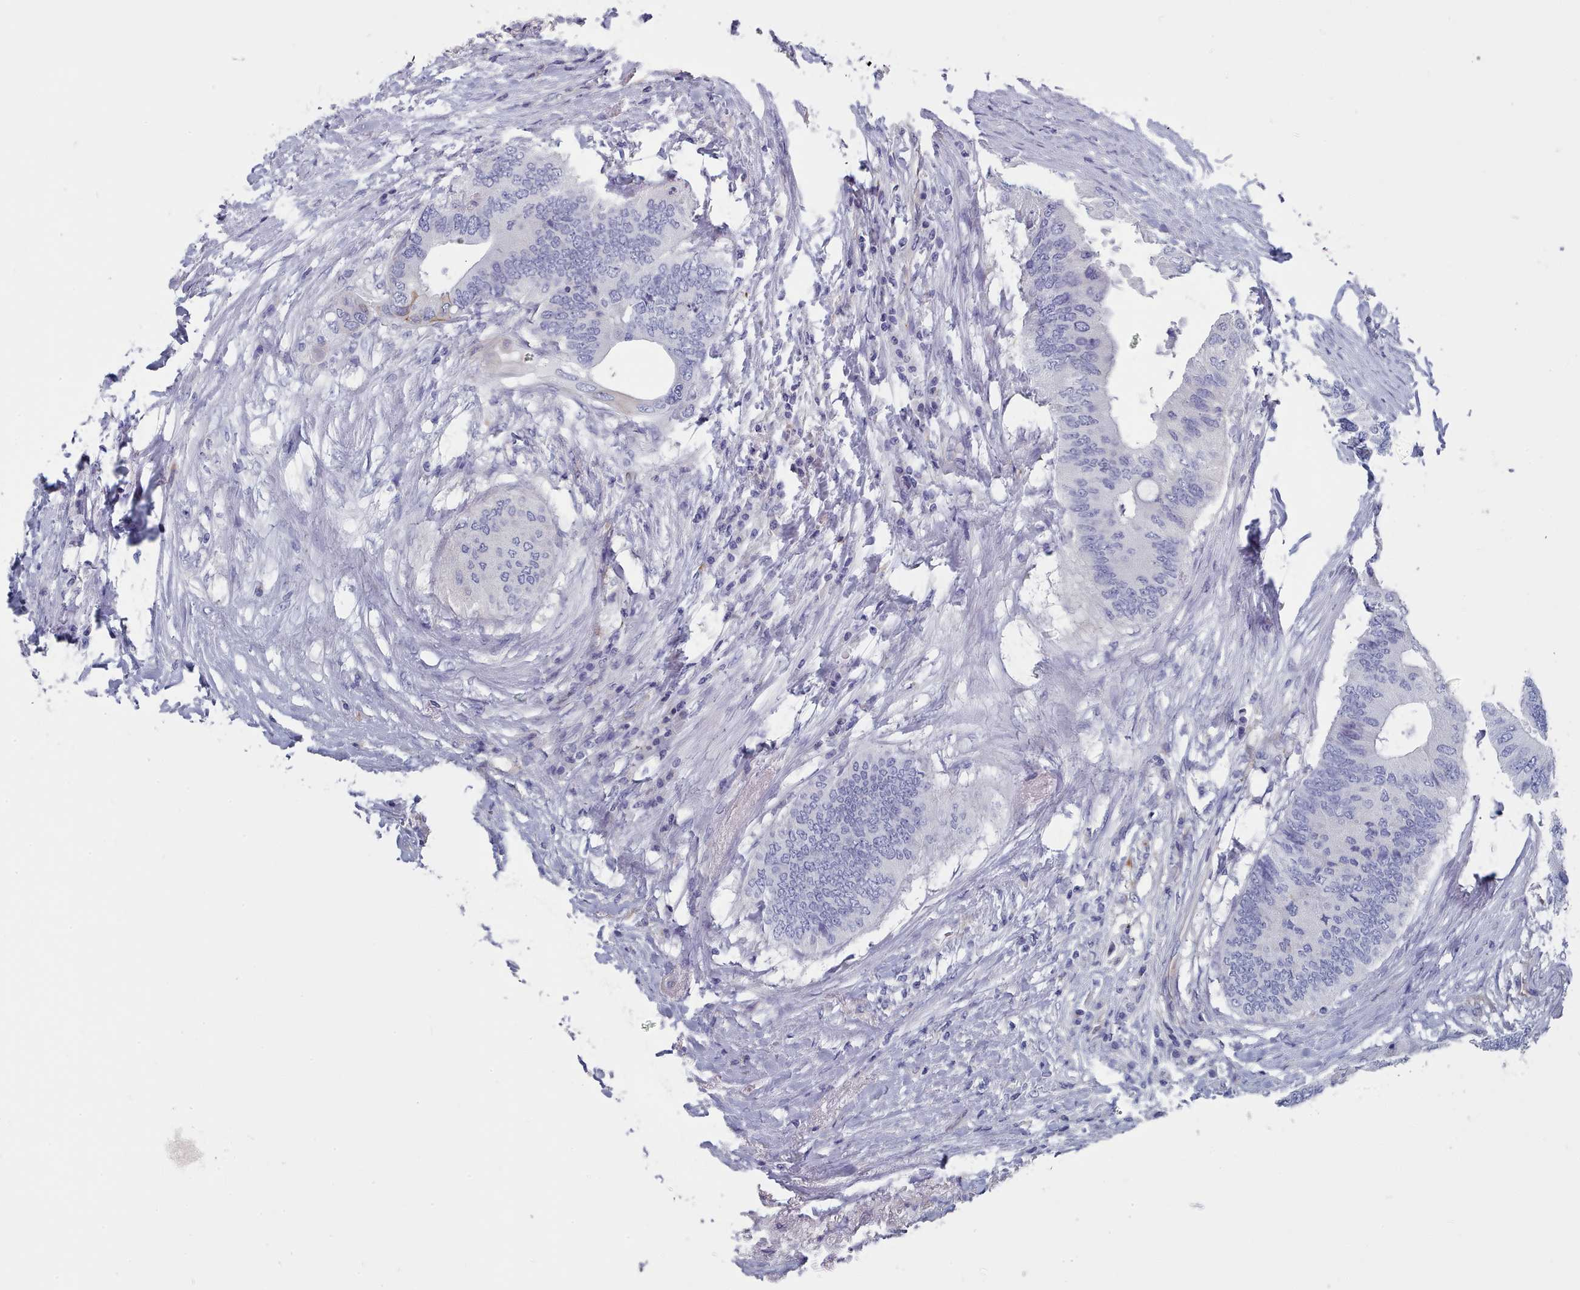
{"staining": {"intensity": "negative", "quantity": "none", "location": "none"}, "tissue": "colorectal cancer", "cell_type": "Tumor cells", "image_type": "cancer", "snomed": [{"axis": "morphology", "description": "Adenocarcinoma, NOS"}, {"axis": "topography", "description": "Colon"}], "caption": "The image exhibits no significant staining in tumor cells of adenocarcinoma (colorectal).", "gene": "PDE4C", "patient": {"sex": "male", "age": 71}}